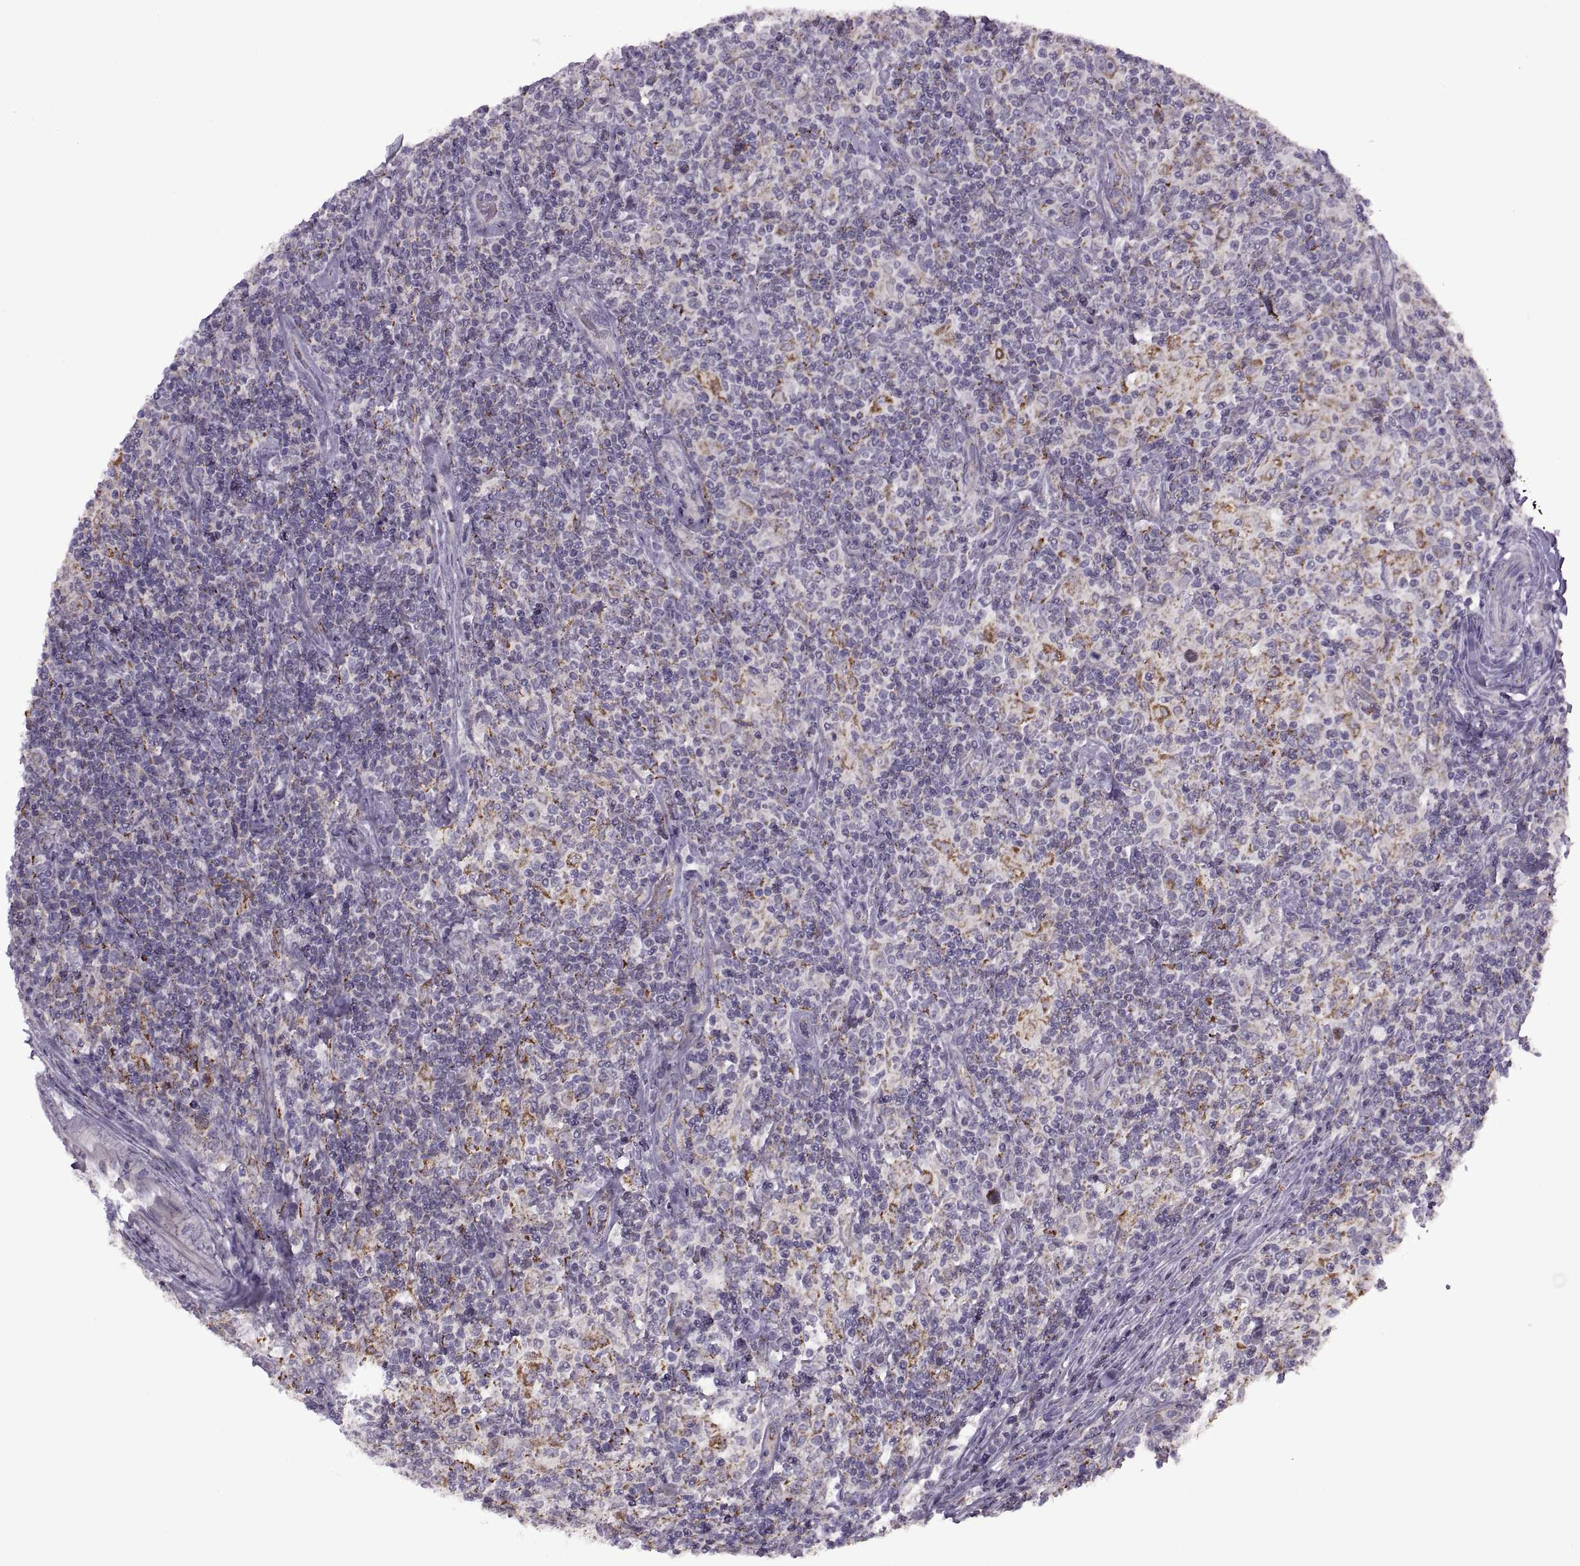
{"staining": {"intensity": "negative", "quantity": "none", "location": "none"}, "tissue": "lymphoma", "cell_type": "Tumor cells", "image_type": "cancer", "snomed": [{"axis": "morphology", "description": "Hodgkin's disease, NOS"}, {"axis": "topography", "description": "Lymph node"}], "caption": "IHC of human lymphoma displays no expression in tumor cells.", "gene": "PIERCE1", "patient": {"sex": "male", "age": 70}}